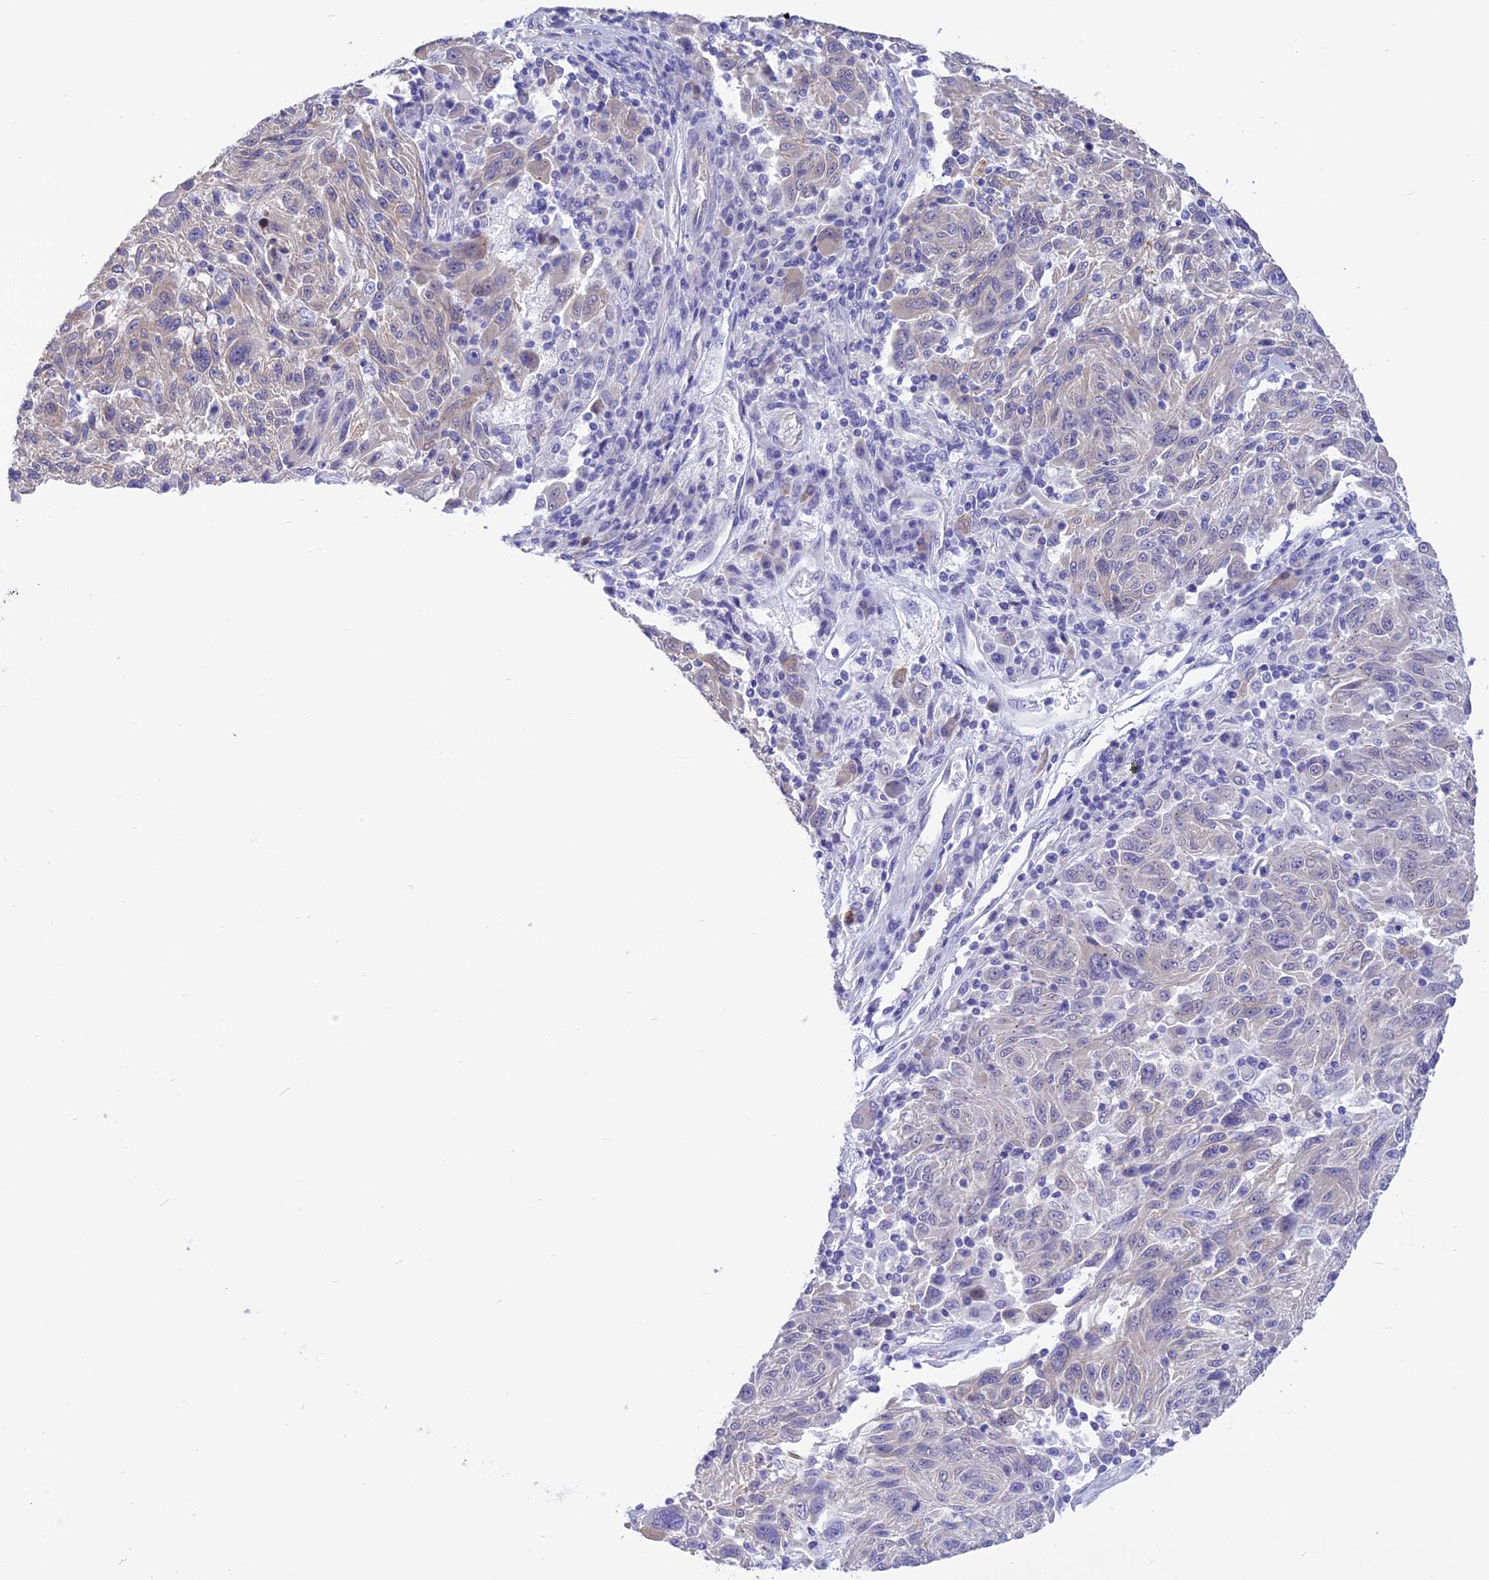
{"staining": {"intensity": "negative", "quantity": "none", "location": "none"}, "tissue": "melanoma", "cell_type": "Tumor cells", "image_type": "cancer", "snomed": [{"axis": "morphology", "description": "Malignant melanoma, NOS"}, {"axis": "topography", "description": "Skin"}], "caption": "IHC image of neoplastic tissue: human melanoma stained with DAB shows no significant protein positivity in tumor cells.", "gene": "DCAF16", "patient": {"sex": "male", "age": 53}}